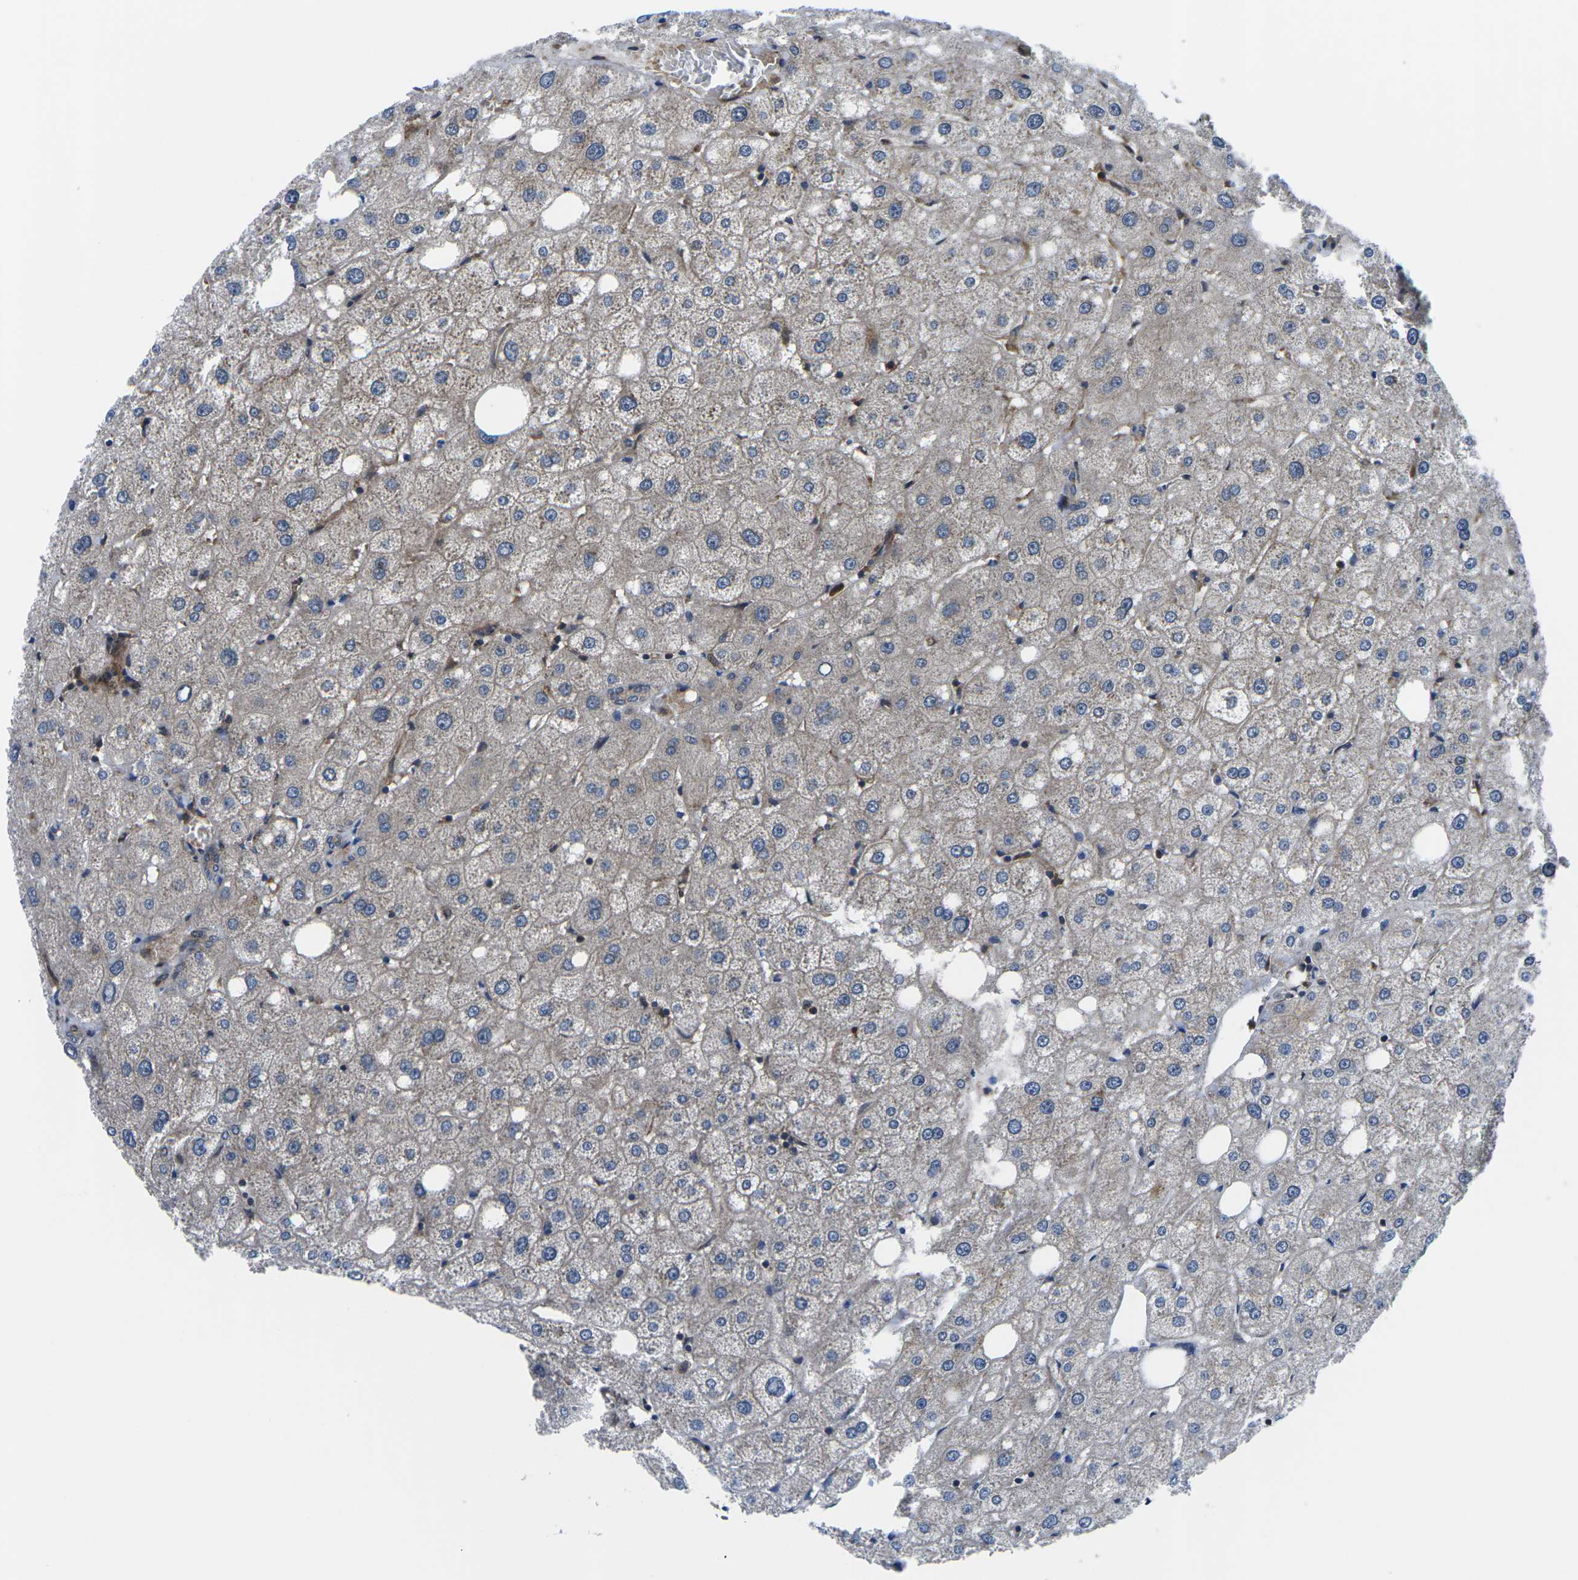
{"staining": {"intensity": "weak", "quantity": "<25%", "location": "cytoplasmic/membranous"}, "tissue": "liver", "cell_type": "Cholangiocytes", "image_type": "normal", "snomed": [{"axis": "morphology", "description": "Normal tissue, NOS"}, {"axis": "topography", "description": "Liver"}], "caption": "High magnification brightfield microscopy of benign liver stained with DAB (brown) and counterstained with hematoxylin (blue): cholangiocytes show no significant positivity.", "gene": "EIF4E", "patient": {"sex": "male", "age": 73}}